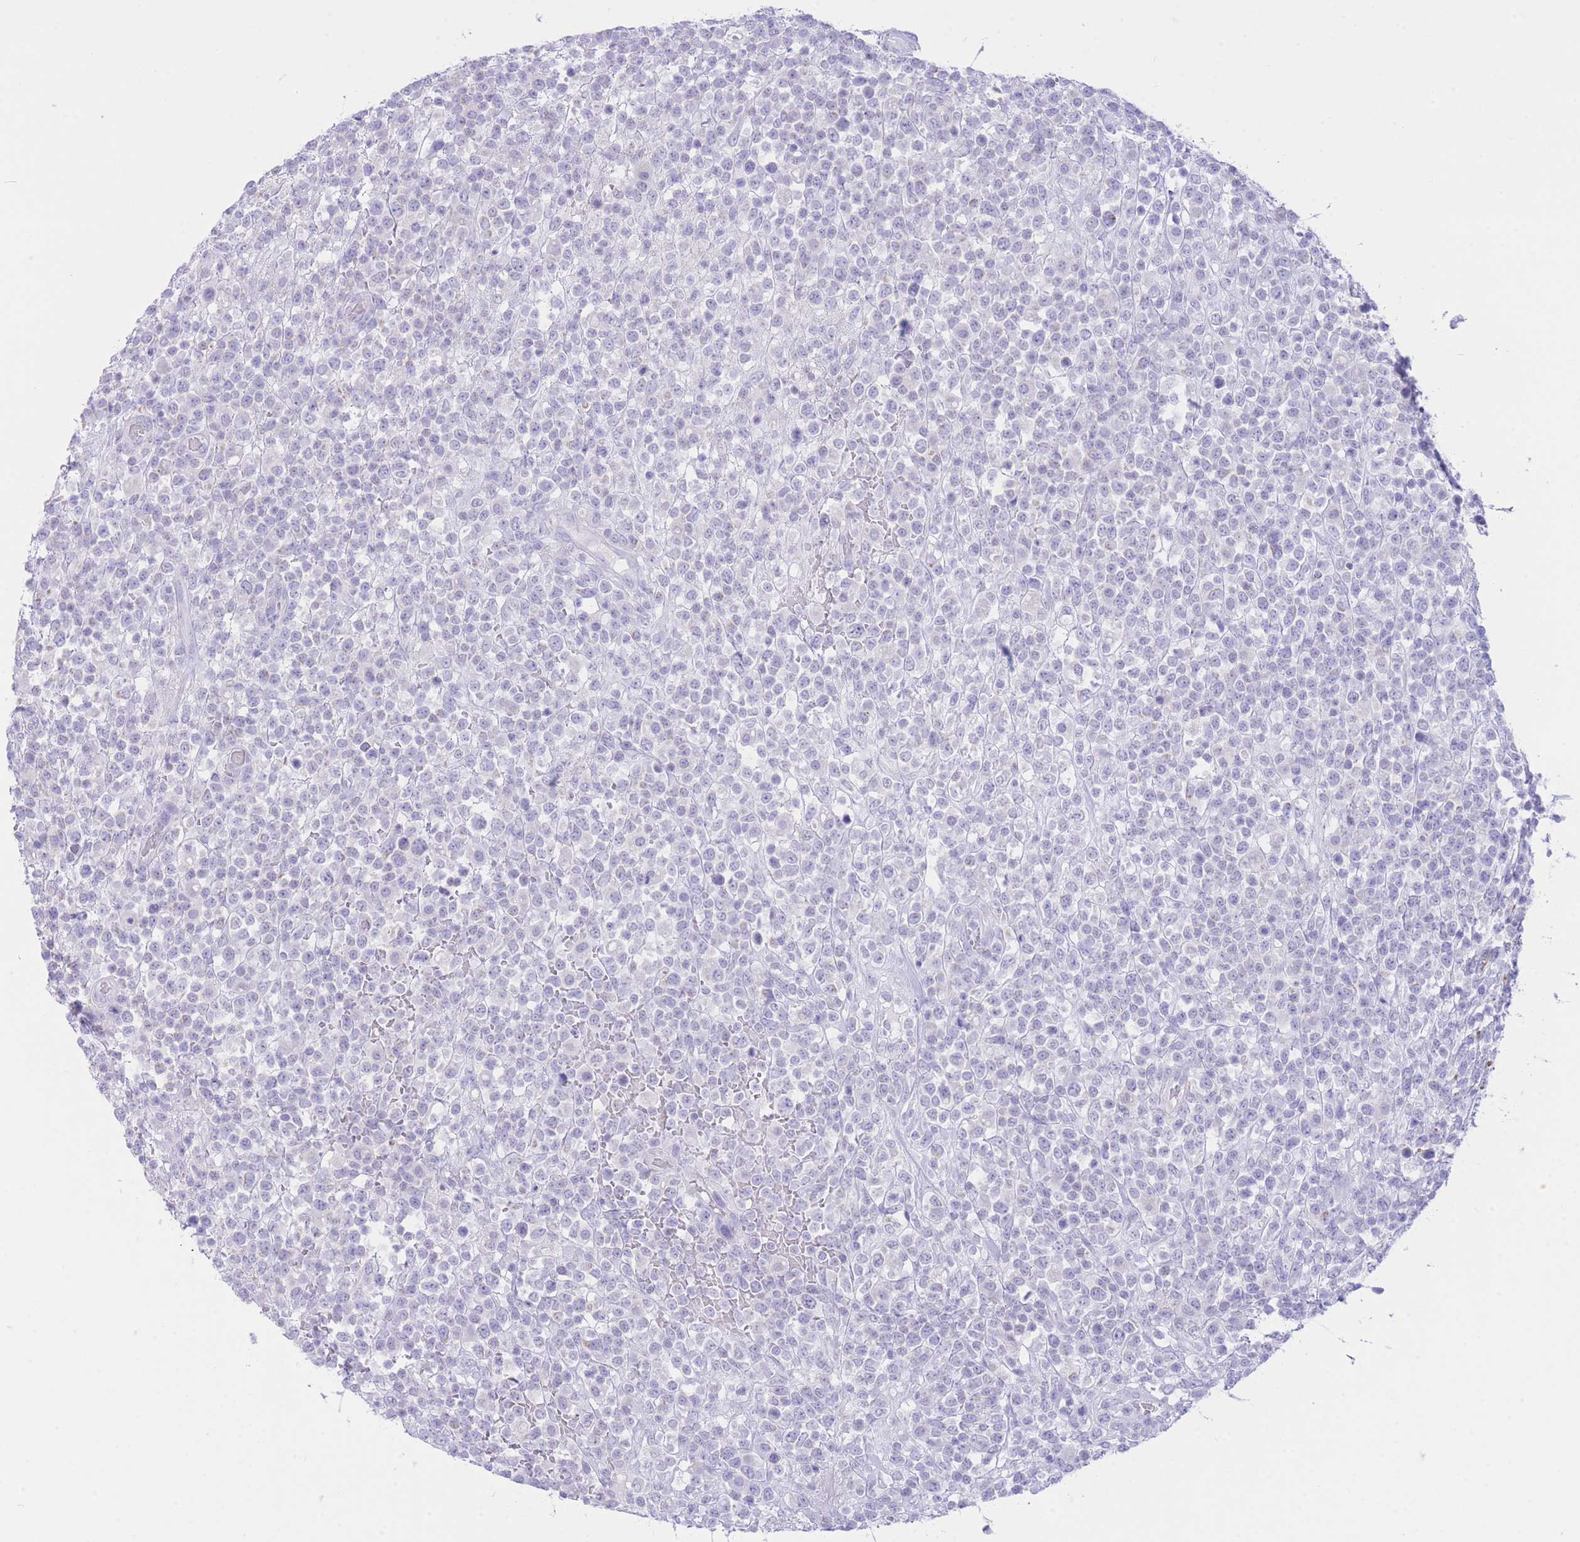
{"staining": {"intensity": "negative", "quantity": "none", "location": "none"}, "tissue": "lymphoma", "cell_type": "Tumor cells", "image_type": "cancer", "snomed": [{"axis": "morphology", "description": "Malignant lymphoma, non-Hodgkin's type, High grade"}, {"axis": "topography", "description": "Colon"}], "caption": "An IHC image of lymphoma is shown. There is no staining in tumor cells of lymphoma. (DAB immunohistochemistry visualized using brightfield microscopy, high magnification).", "gene": "VWA8", "patient": {"sex": "female", "age": 53}}